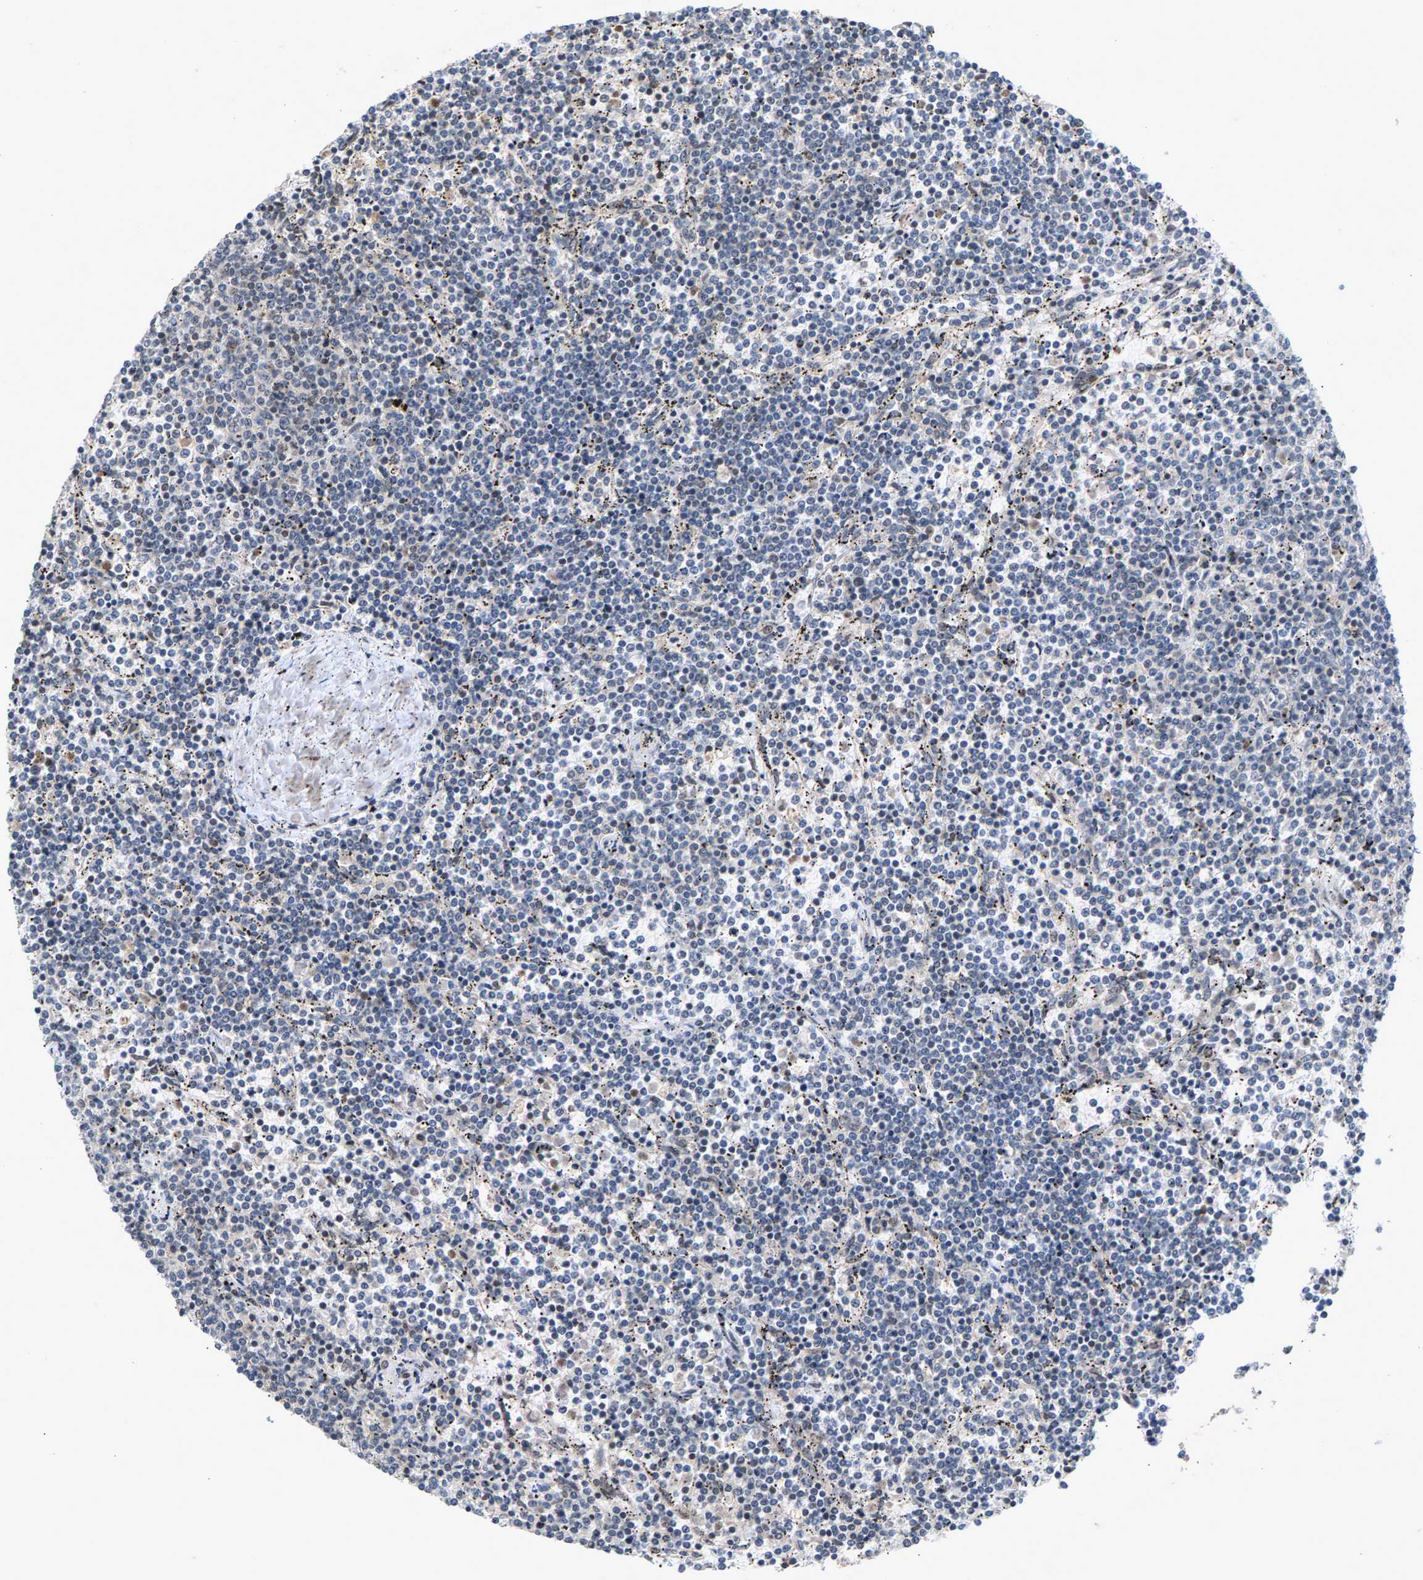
{"staining": {"intensity": "weak", "quantity": "<25%", "location": "nuclear"}, "tissue": "lymphoma", "cell_type": "Tumor cells", "image_type": "cancer", "snomed": [{"axis": "morphology", "description": "Malignant lymphoma, non-Hodgkin's type, Low grade"}, {"axis": "topography", "description": "Spleen"}], "caption": "This is a histopathology image of immunohistochemistry (IHC) staining of low-grade malignant lymphoma, non-Hodgkin's type, which shows no positivity in tumor cells.", "gene": "ZPR1", "patient": {"sex": "female", "age": 50}}